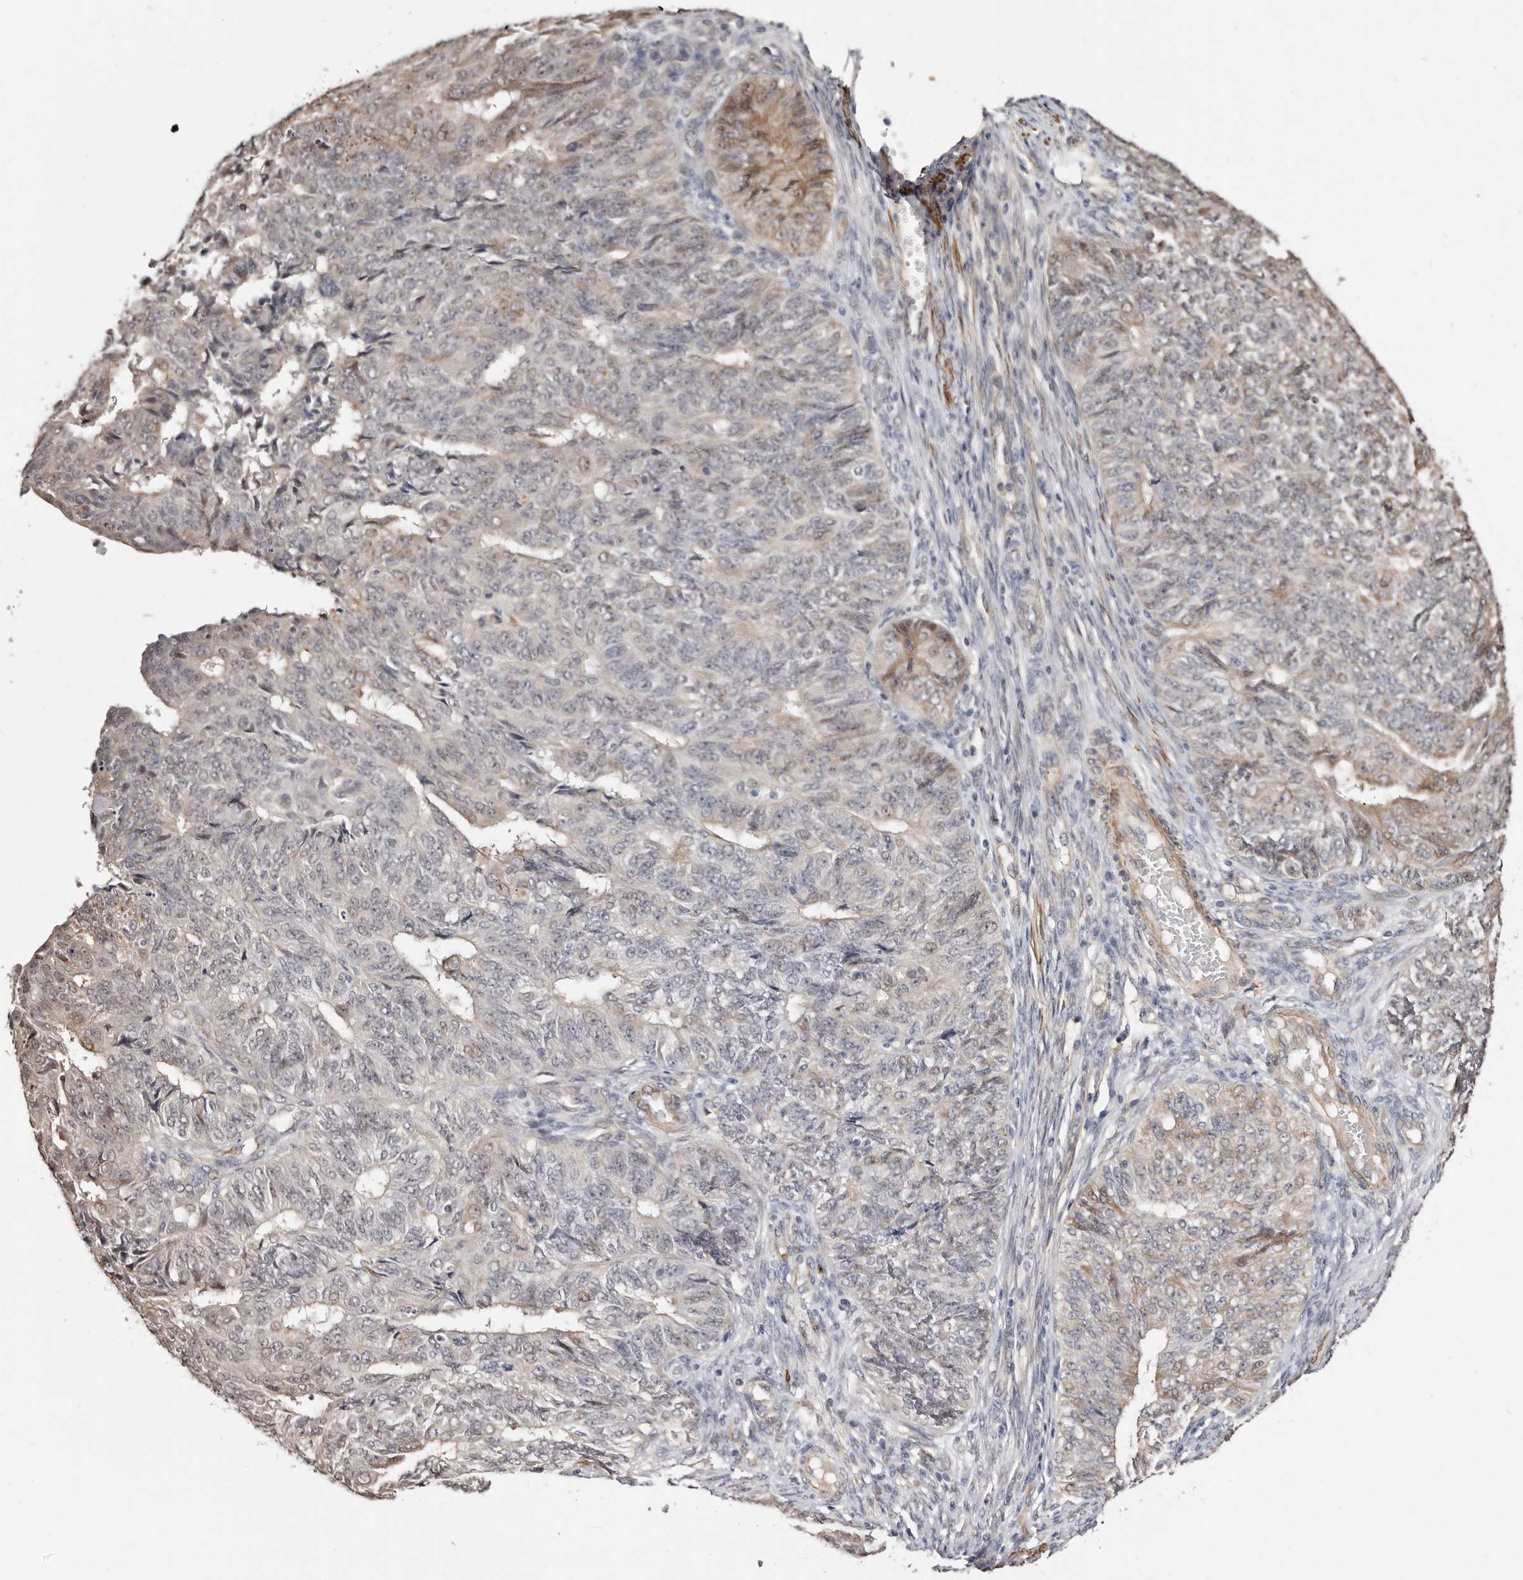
{"staining": {"intensity": "weak", "quantity": "<25%", "location": "cytoplasmic/membranous"}, "tissue": "endometrial cancer", "cell_type": "Tumor cells", "image_type": "cancer", "snomed": [{"axis": "morphology", "description": "Adenocarcinoma, NOS"}, {"axis": "topography", "description": "Endometrium"}], "caption": "This histopathology image is of endometrial cancer stained with immunohistochemistry (IHC) to label a protein in brown with the nuclei are counter-stained blue. There is no staining in tumor cells.", "gene": "TRIP13", "patient": {"sex": "female", "age": 32}}